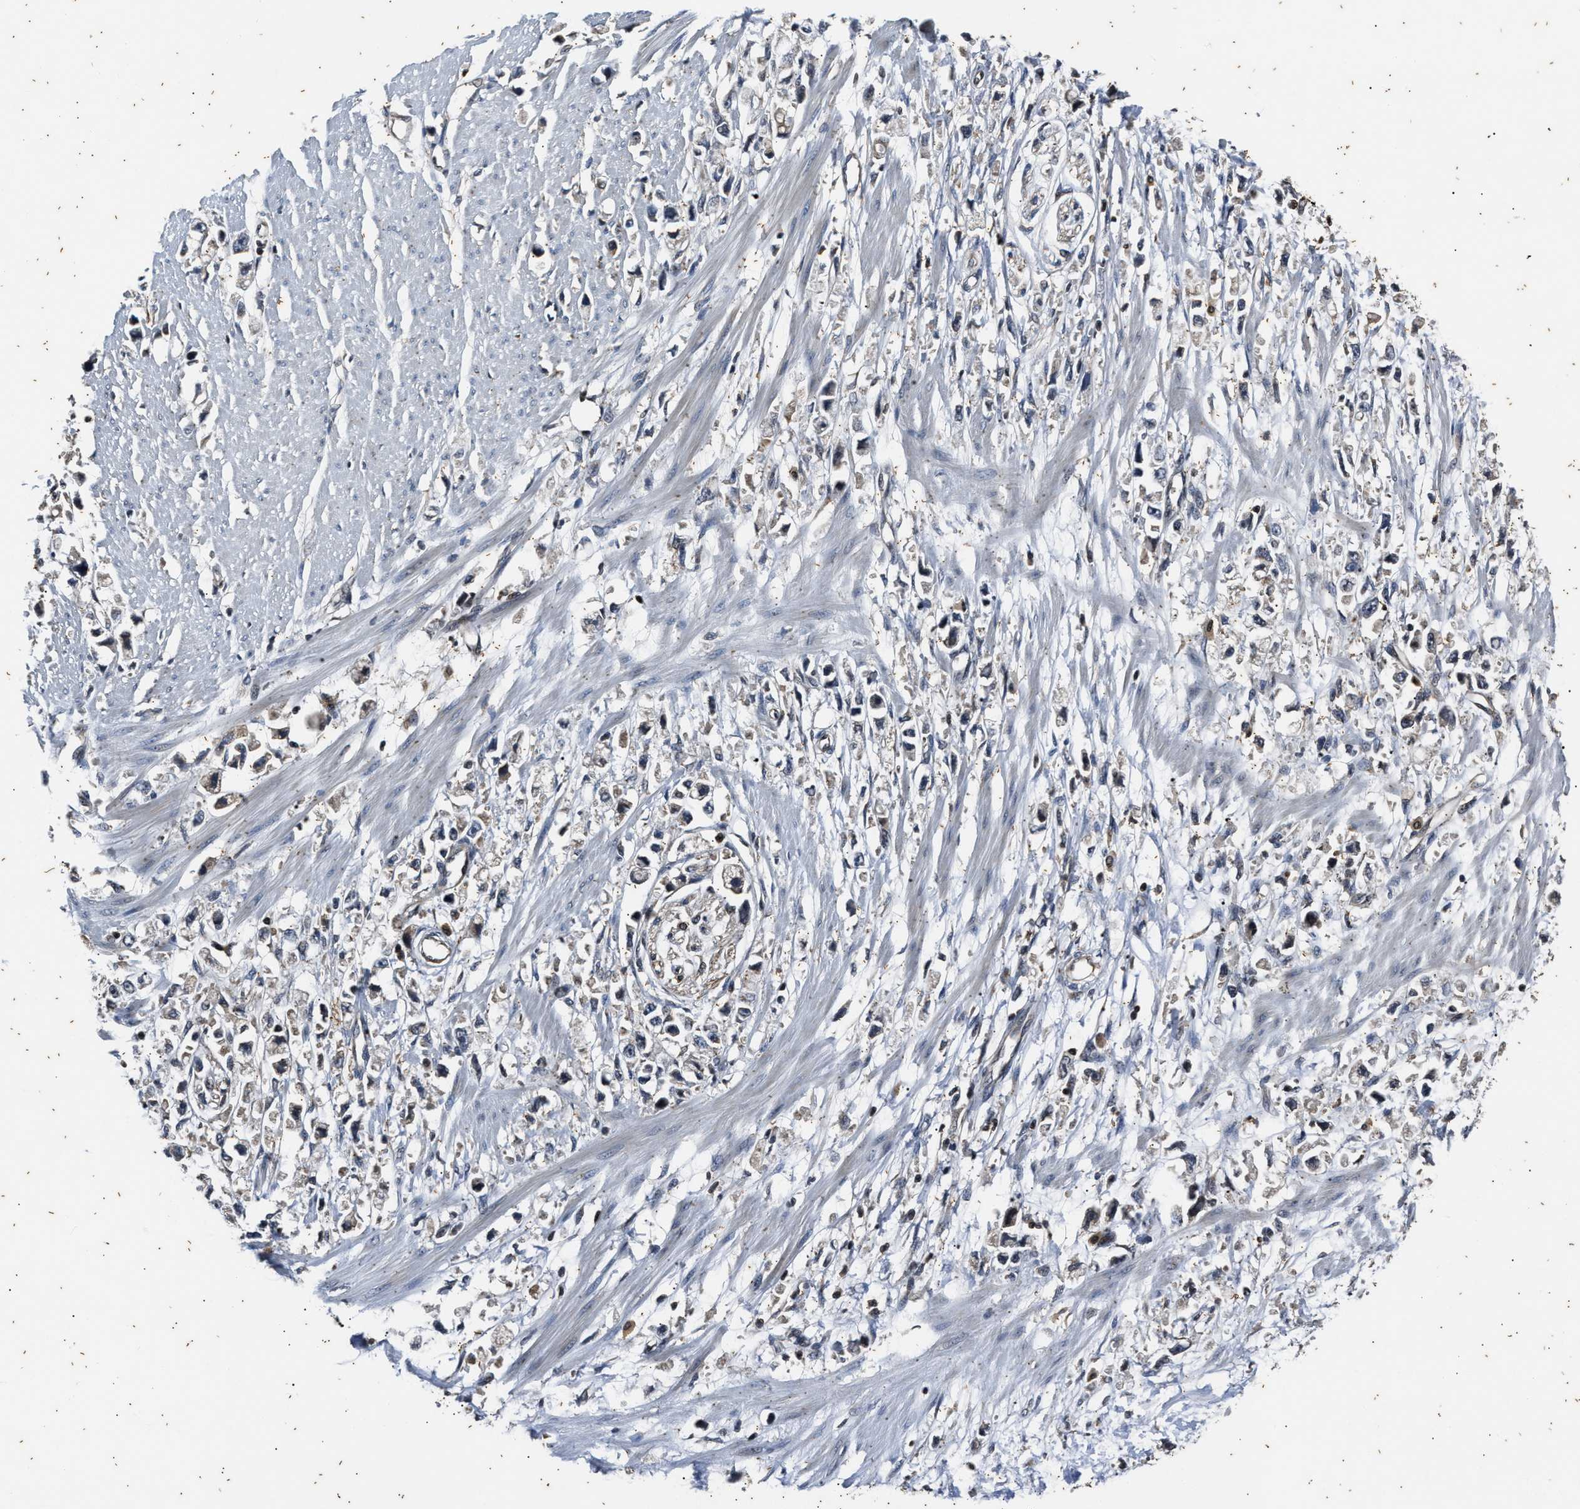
{"staining": {"intensity": "negative", "quantity": "none", "location": "none"}, "tissue": "stomach cancer", "cell_type": "Tumor cells", "image_type": "cancer", "snomed": [{"axis": "morphology", "description": "Adenocarcinoma, NOS"}, {"axis": "topography", "description": "Stomach"}], "caption": "Protein analysis of stomach adenocarcinoma shows no significant staining in tumor cells.", "gene": "PTPN7", "patient": {"sex": "female", "age": 59}}